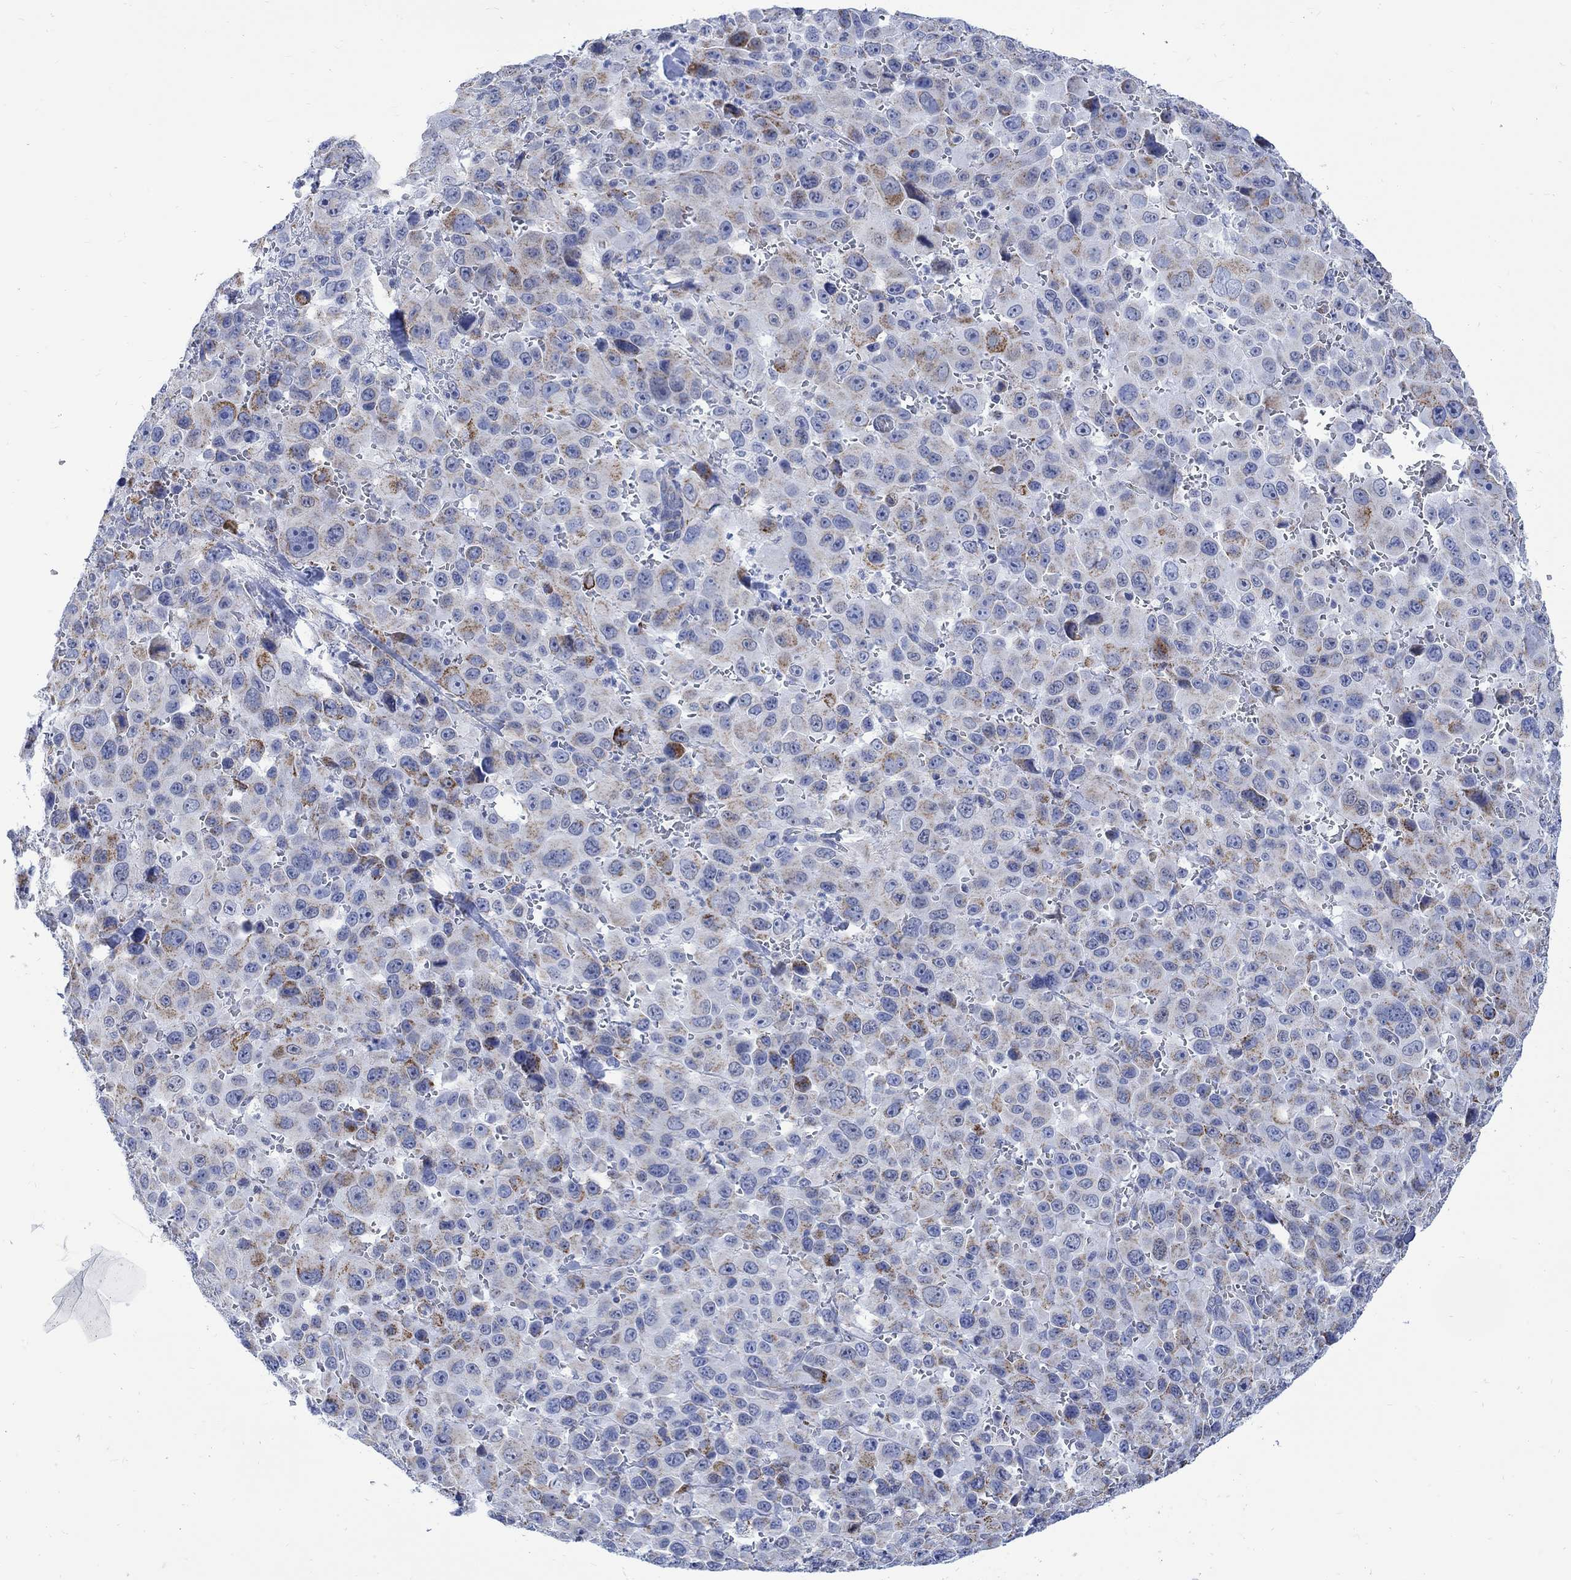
{"staining": {"intensity": "strong", "quantity": "<25%", "location": "cytoplasmic/membranous"}, "tissue": "melanoma", "cell_type": "Tumor cells", "image_type": "cancer", "snomed": [{"axis": "morphology", "description": "Malignant melanoma, NOS"}, {"axis": "topography", "description": "Skin"}], "caption": "Human melanoma stained for a protein (brown) demonstrates strong cytoplasmic/membranous positive expression in approximately <25% of tumor cells.", "gene": "CPLX2", "patient": {"sex": "female", "age": 91}}